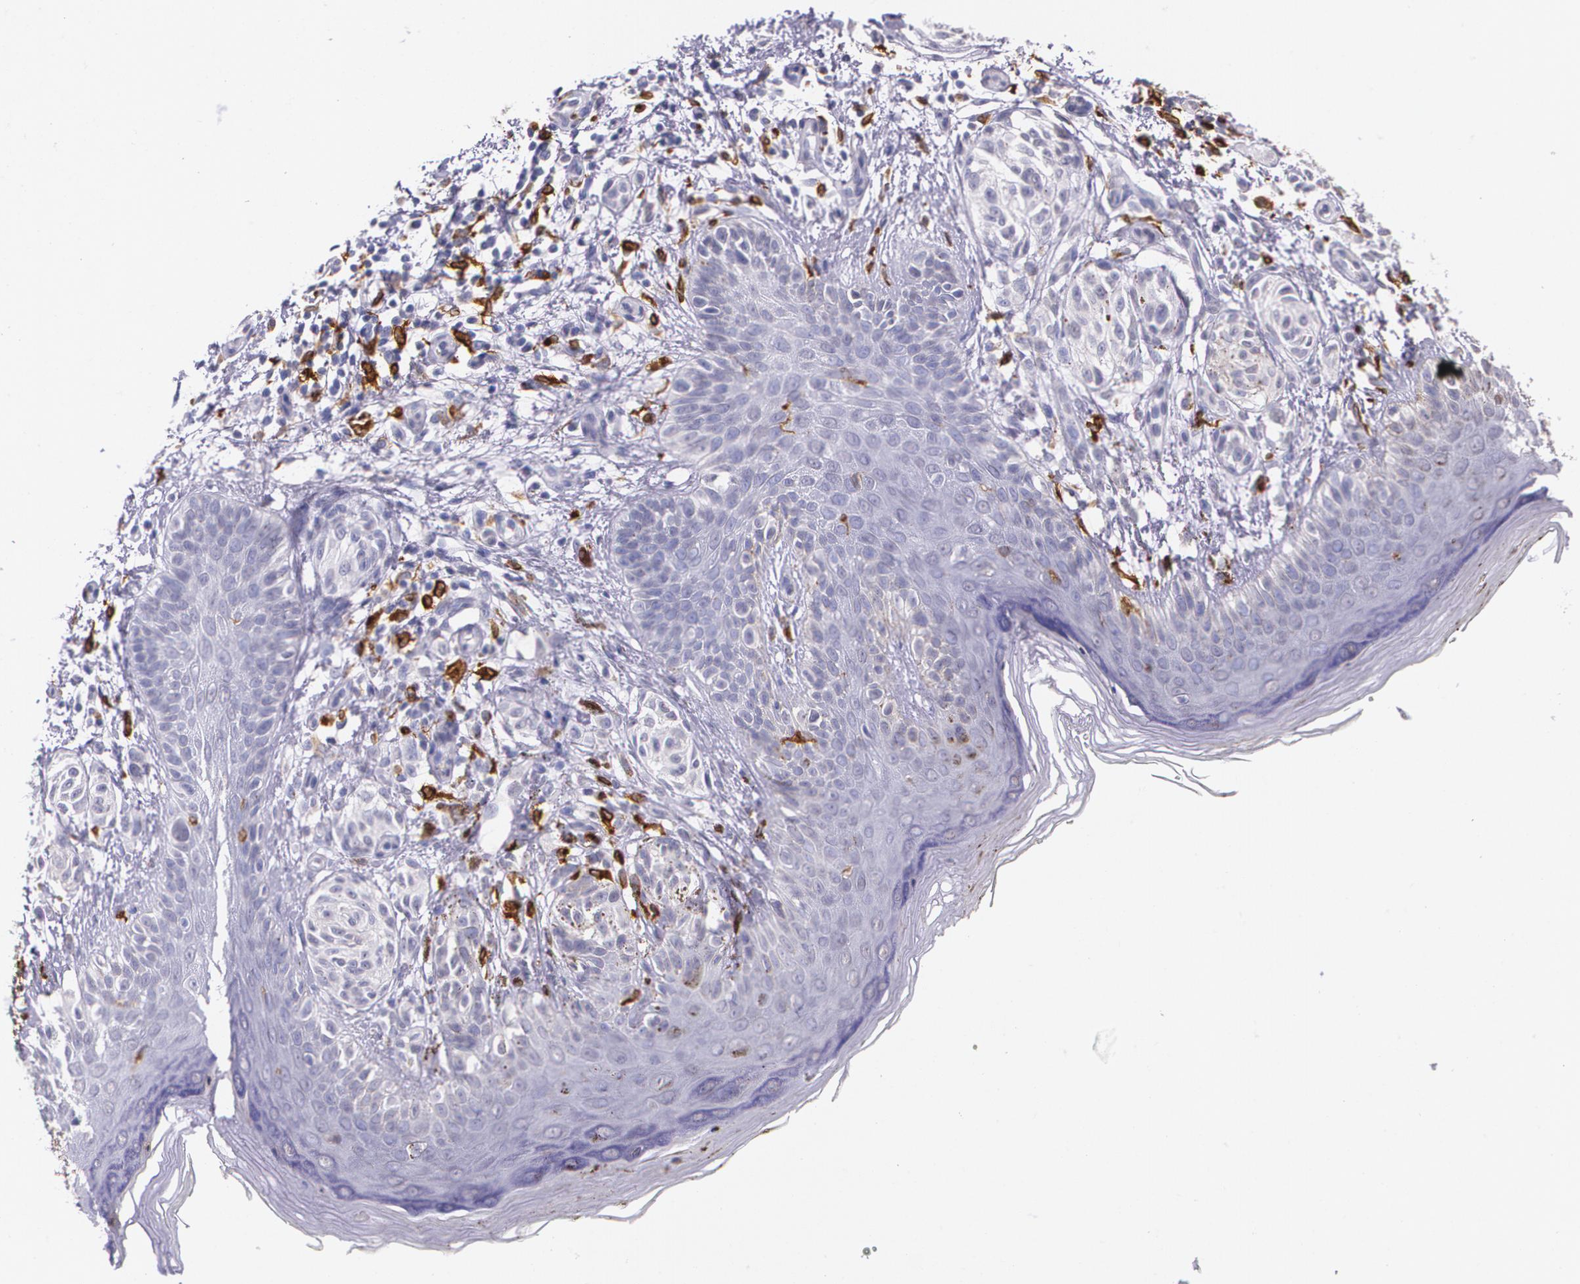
{"staining": {"intensity": "negative", "quantity": "none", "location": "none"}, "tissue": "melanoma", "cell_type": "Tumor cells", "image_type": "cancer", "snomed": [{"axis": "morphology", "description": "Malignant melanoma, NOS"}, {"axis": "topography", "description": "Skin"}], "caption": "DAB immunohistochemical staining of melanoma displays no significant expression in tumor cells.", "gene": "RTN1", "patient": {"sex": "male", "age": 57}}